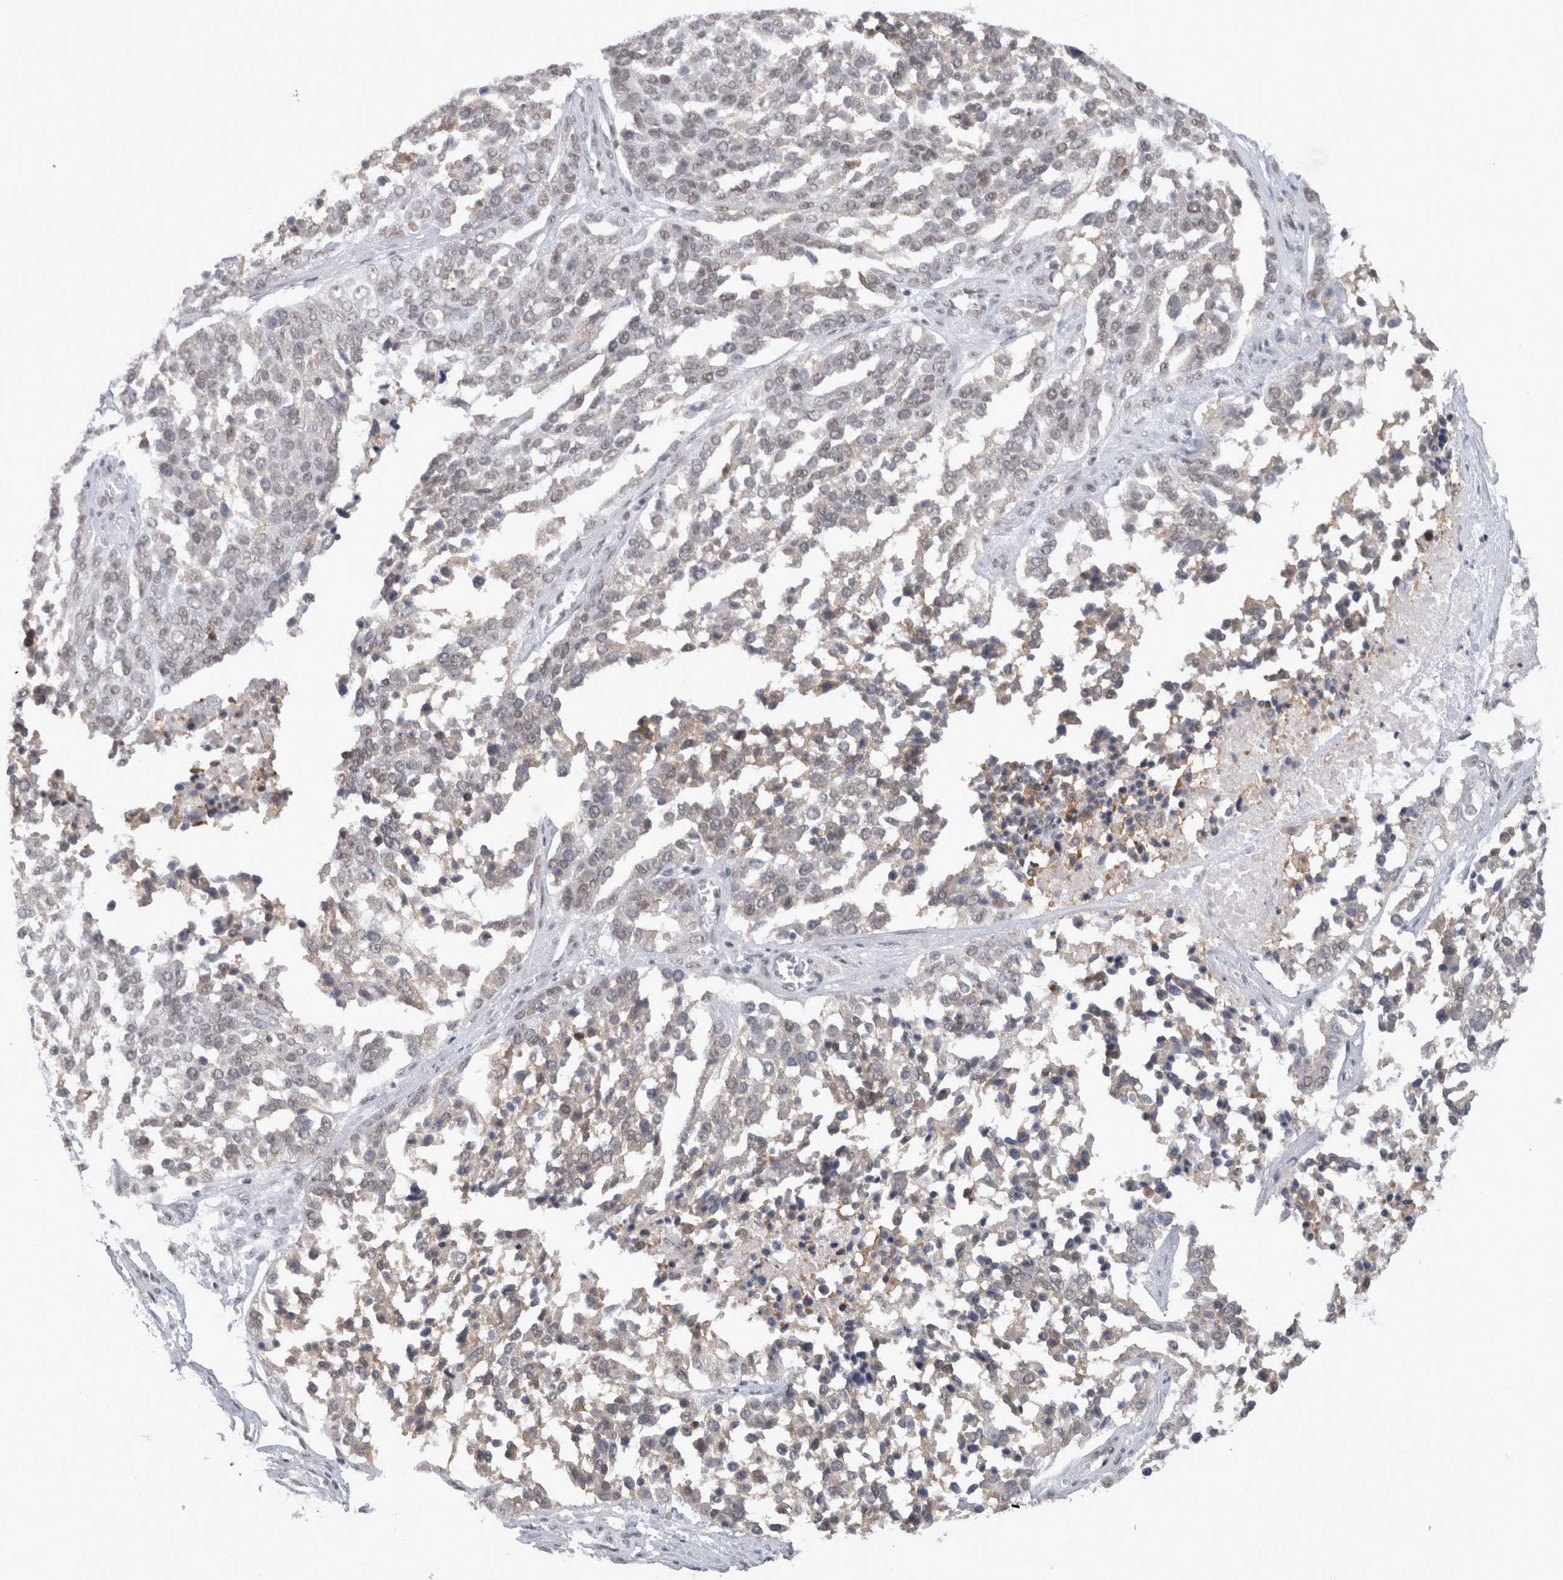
{"staining": {"intensity": "weak", "quantity": "25%-75%", "location": "cytoplasmic/membranous"}, "tissue": "ovarian cancer", "cell_type": "Tumor cells", "image_type": "cancer", "snomed": [{"axis": "morphology", "description": "Cystadenocarcinoma, serous, NOS"}, {"axis": "topography", "description": "Ovary"}], "caption": "Weak cytoplasmic/membranous positivity for a protein is identified in about 25%-75% of tumor cells of ovarian serous cystadenocarcinoma using immunohistochemistry.", "gene": "API5", "patient": {"sex": "female", "age": 44}}